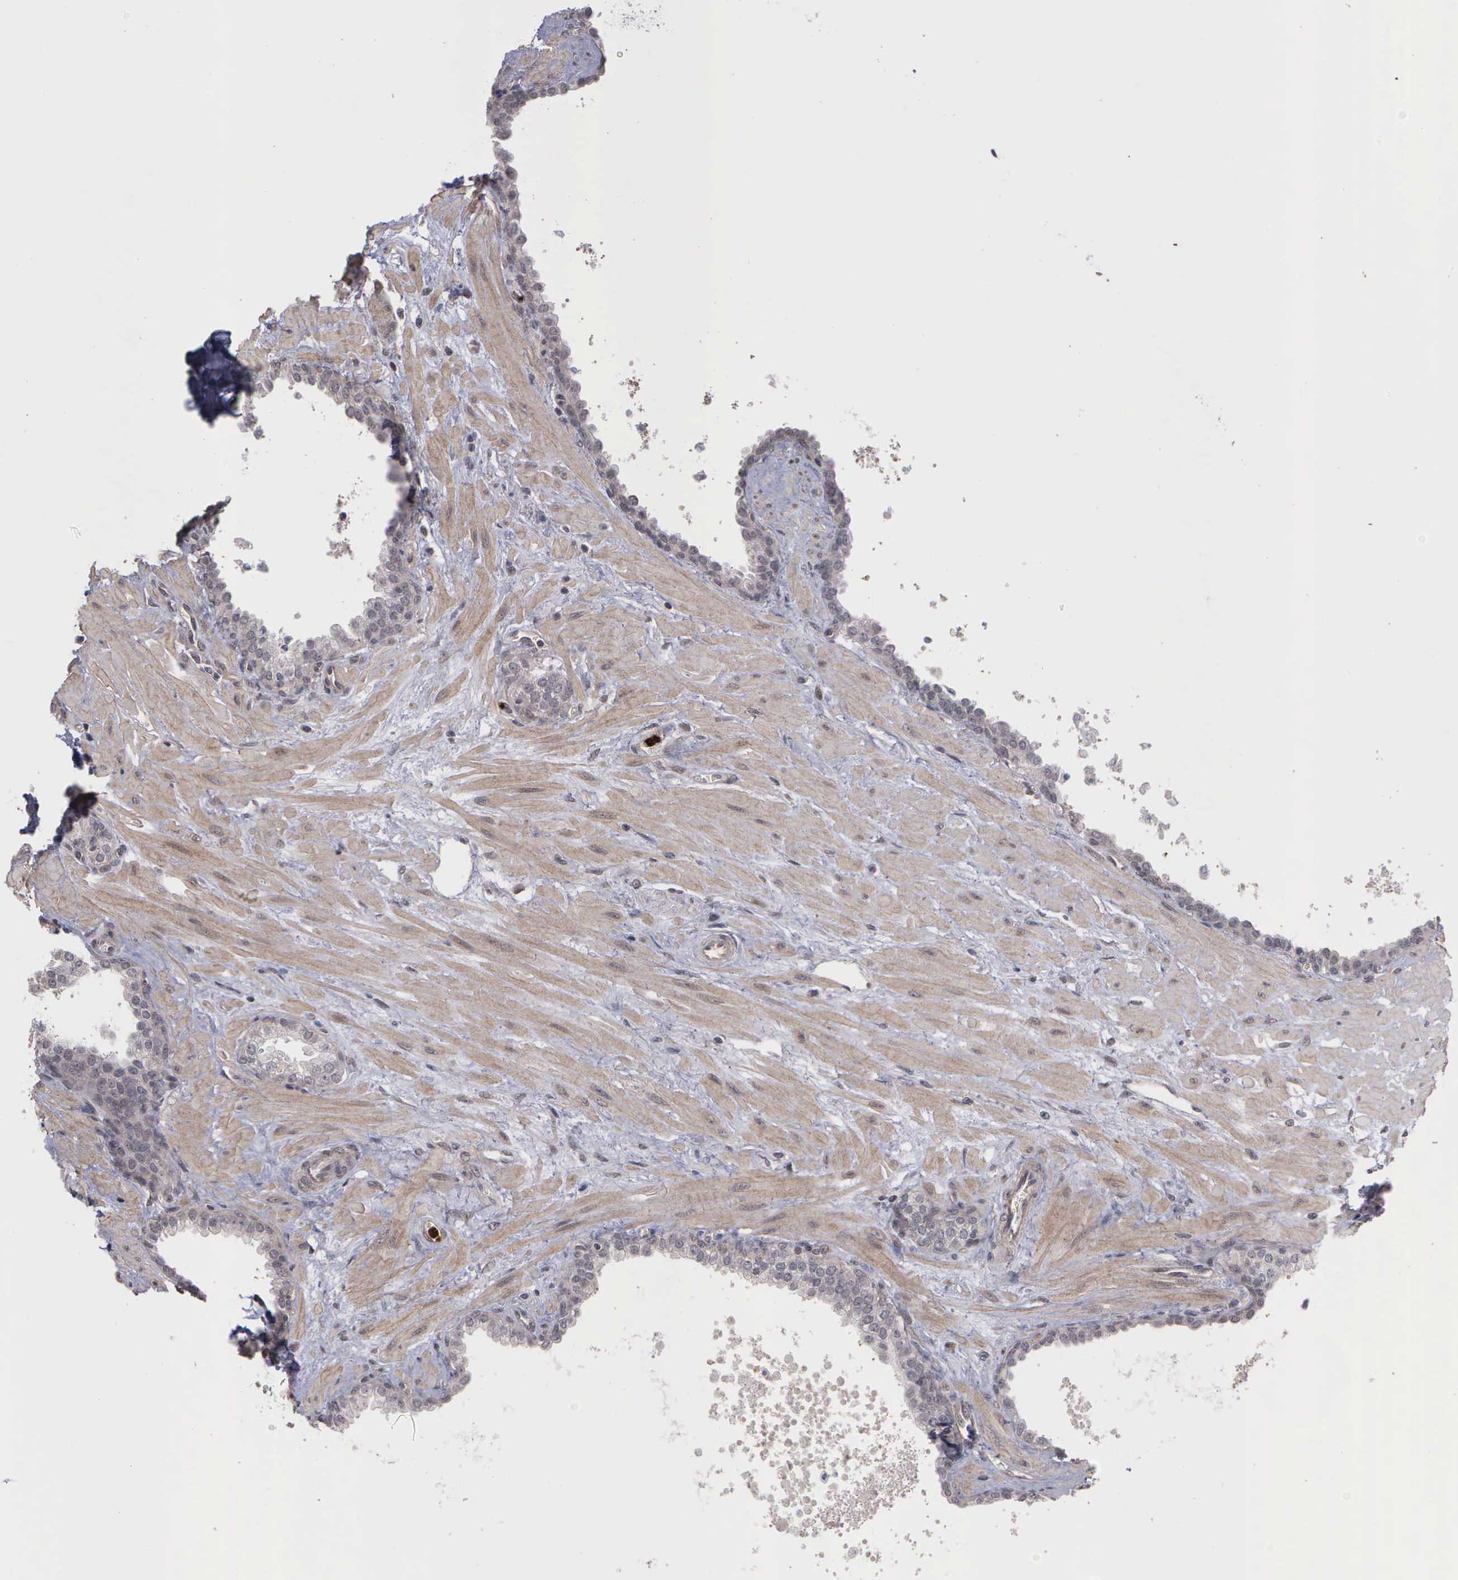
{"staining": {"intensity": "negative", "quantity": "none", "location": "none"}, "tissue": "prostate", "cell_type": "Glandular cells", "image_type": "normal", "snomed": [{"axis": "morphology", "description": "Normal tissue, NOS"}, {"axis": "topography", "description": "Prostate"}], "caption": "Glandular cells show no significant expression in normal prostate. (DAB immunohistochemistry visualized using brightfield microscopy, high magnification).", "gene": "MMP9", "patient": {"sex": "male", "age": 60}}